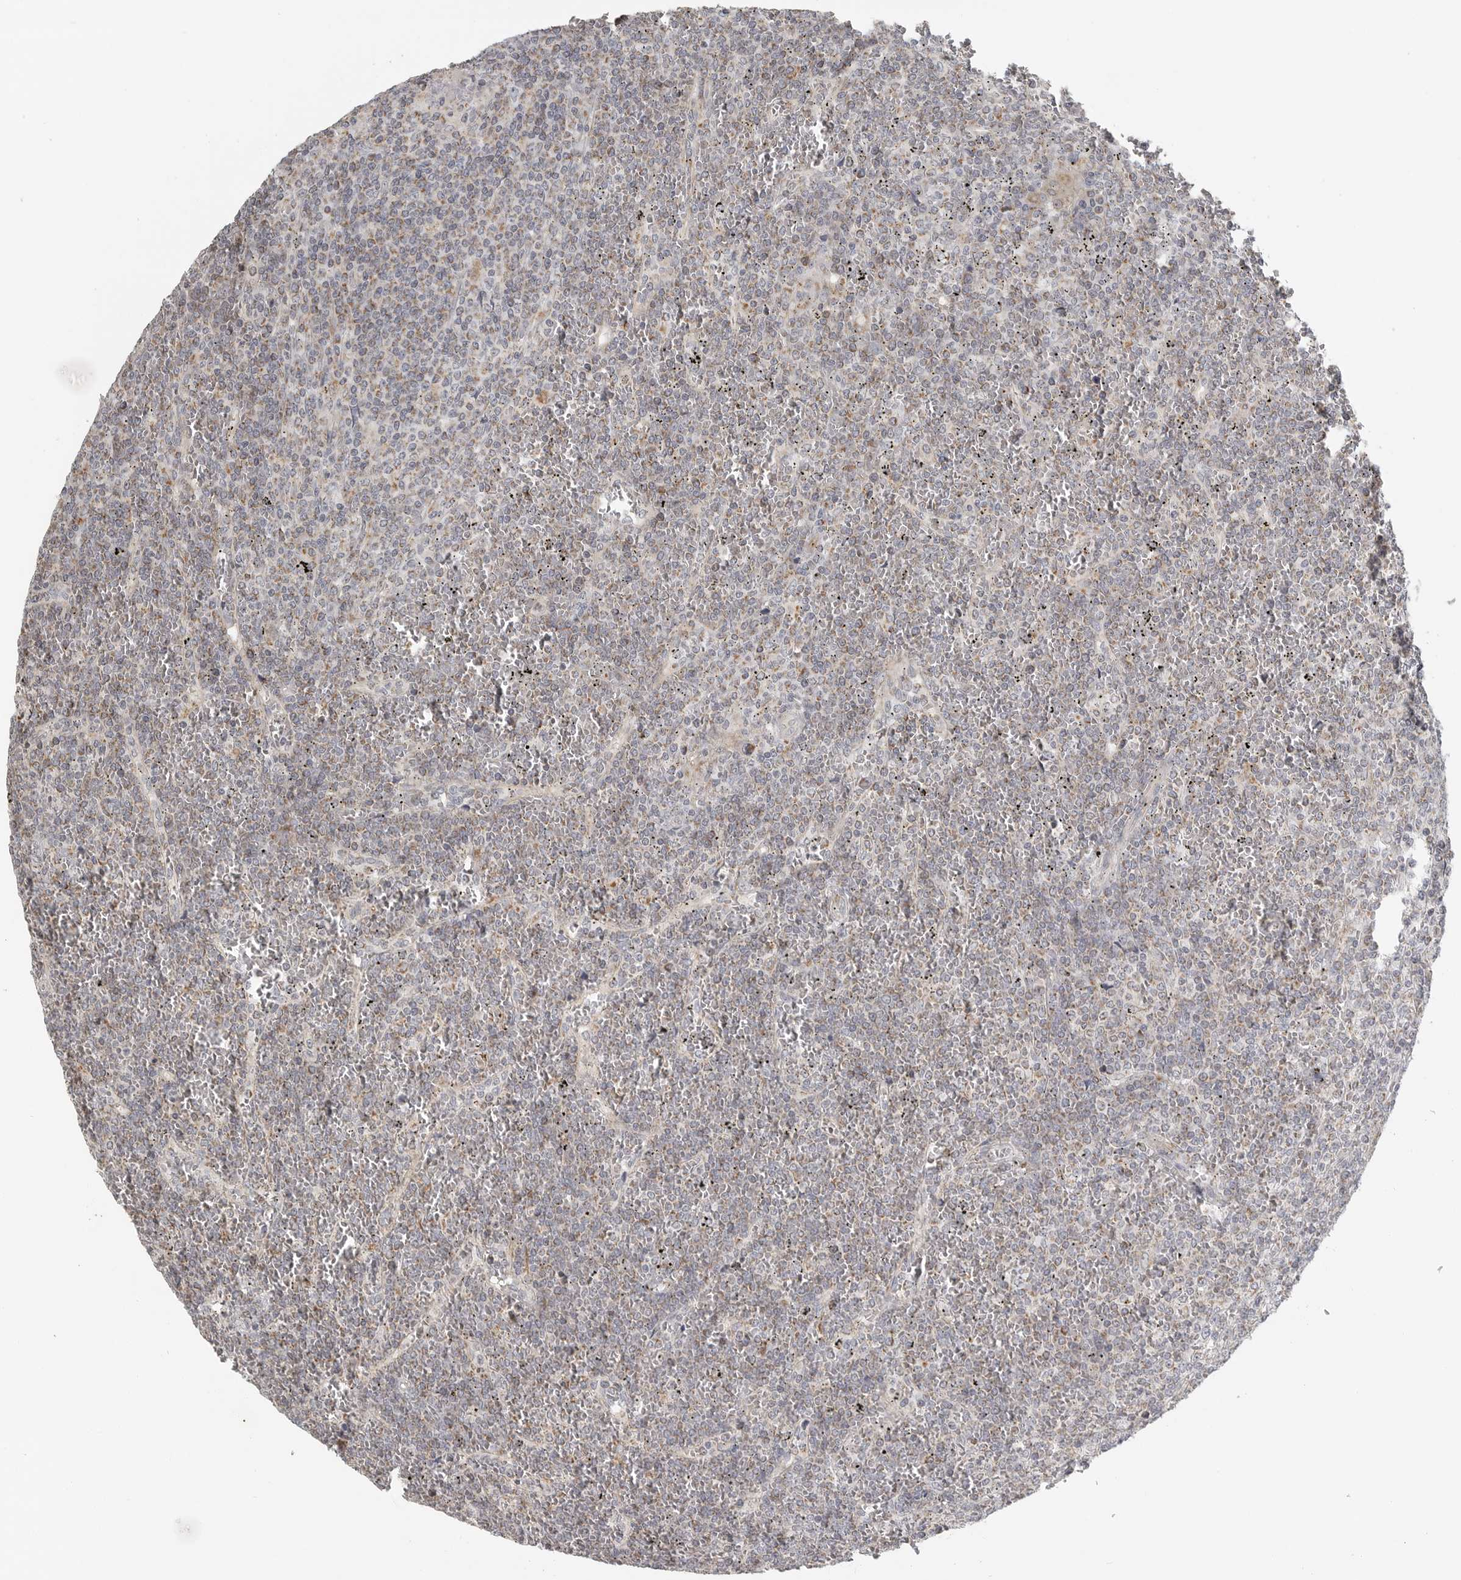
{"staining": {"intensity": "weak", "quantity": "<25%", "location": "cytoplasmic/membranous"}, "tissue": "lymphoma", "cell_type": "Tumor cells", "image_type": "cancer", "snomed": [{"axis": "morphology", "description": "Malignant lymphoma, non-Hodgkin's type, Low grade"}, {"axis": "topography", "description": "Spleen"}], "caption": "Immunohistochemistry (IHC) histopathology image of neoplastic tissue: malignant lymphoma, non-Hodgkin's type (low-grade) stained with DAB (3,3'-diaminobenzidine) reveals no significant protein expression in tumor cells.", "gene": "RXFP3", "patient": {"sex": "female", "age": 19}}